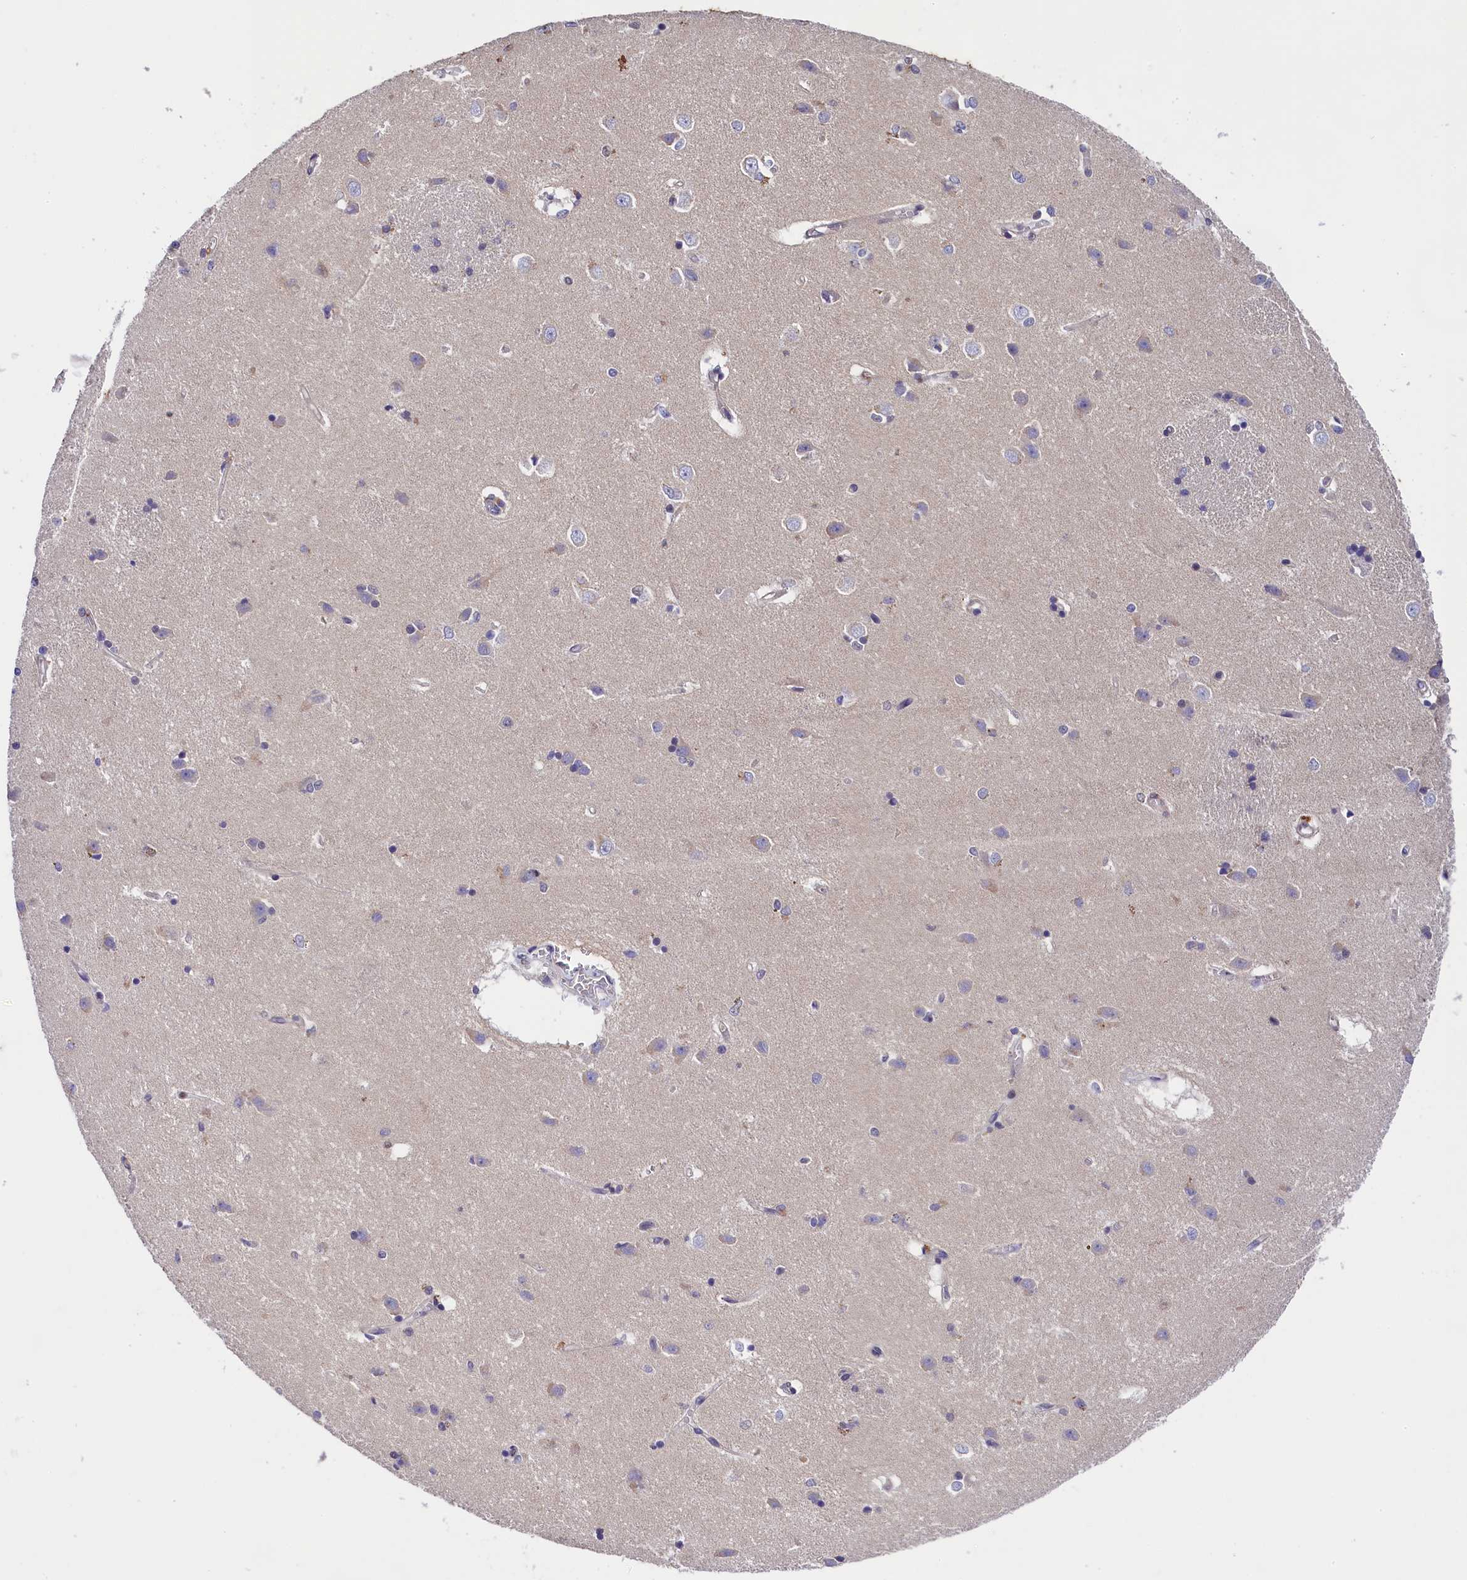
{"staining": {"intensity": "negative", "quantity": "none", "location": "none"}, "tissue": "caudate", "cell_type": "Glial cells", "image_type": "normal", "snomed": [{"axis": "morphology", "description": "Normal tissue, NOS"}, {"axis": "topography", "description": "Lateral ventricle wall"}], "caption": "Glial cells are negative for brown protein staining in normal caudate. (Stains: DAB (3,3'-diaminobenzidine) IHC with hematoxylin counter stain, Microscopy: brightfield microscopy at high magnification).", "gene": "SP4", "patient": {"sex": "male", "age": 37}}